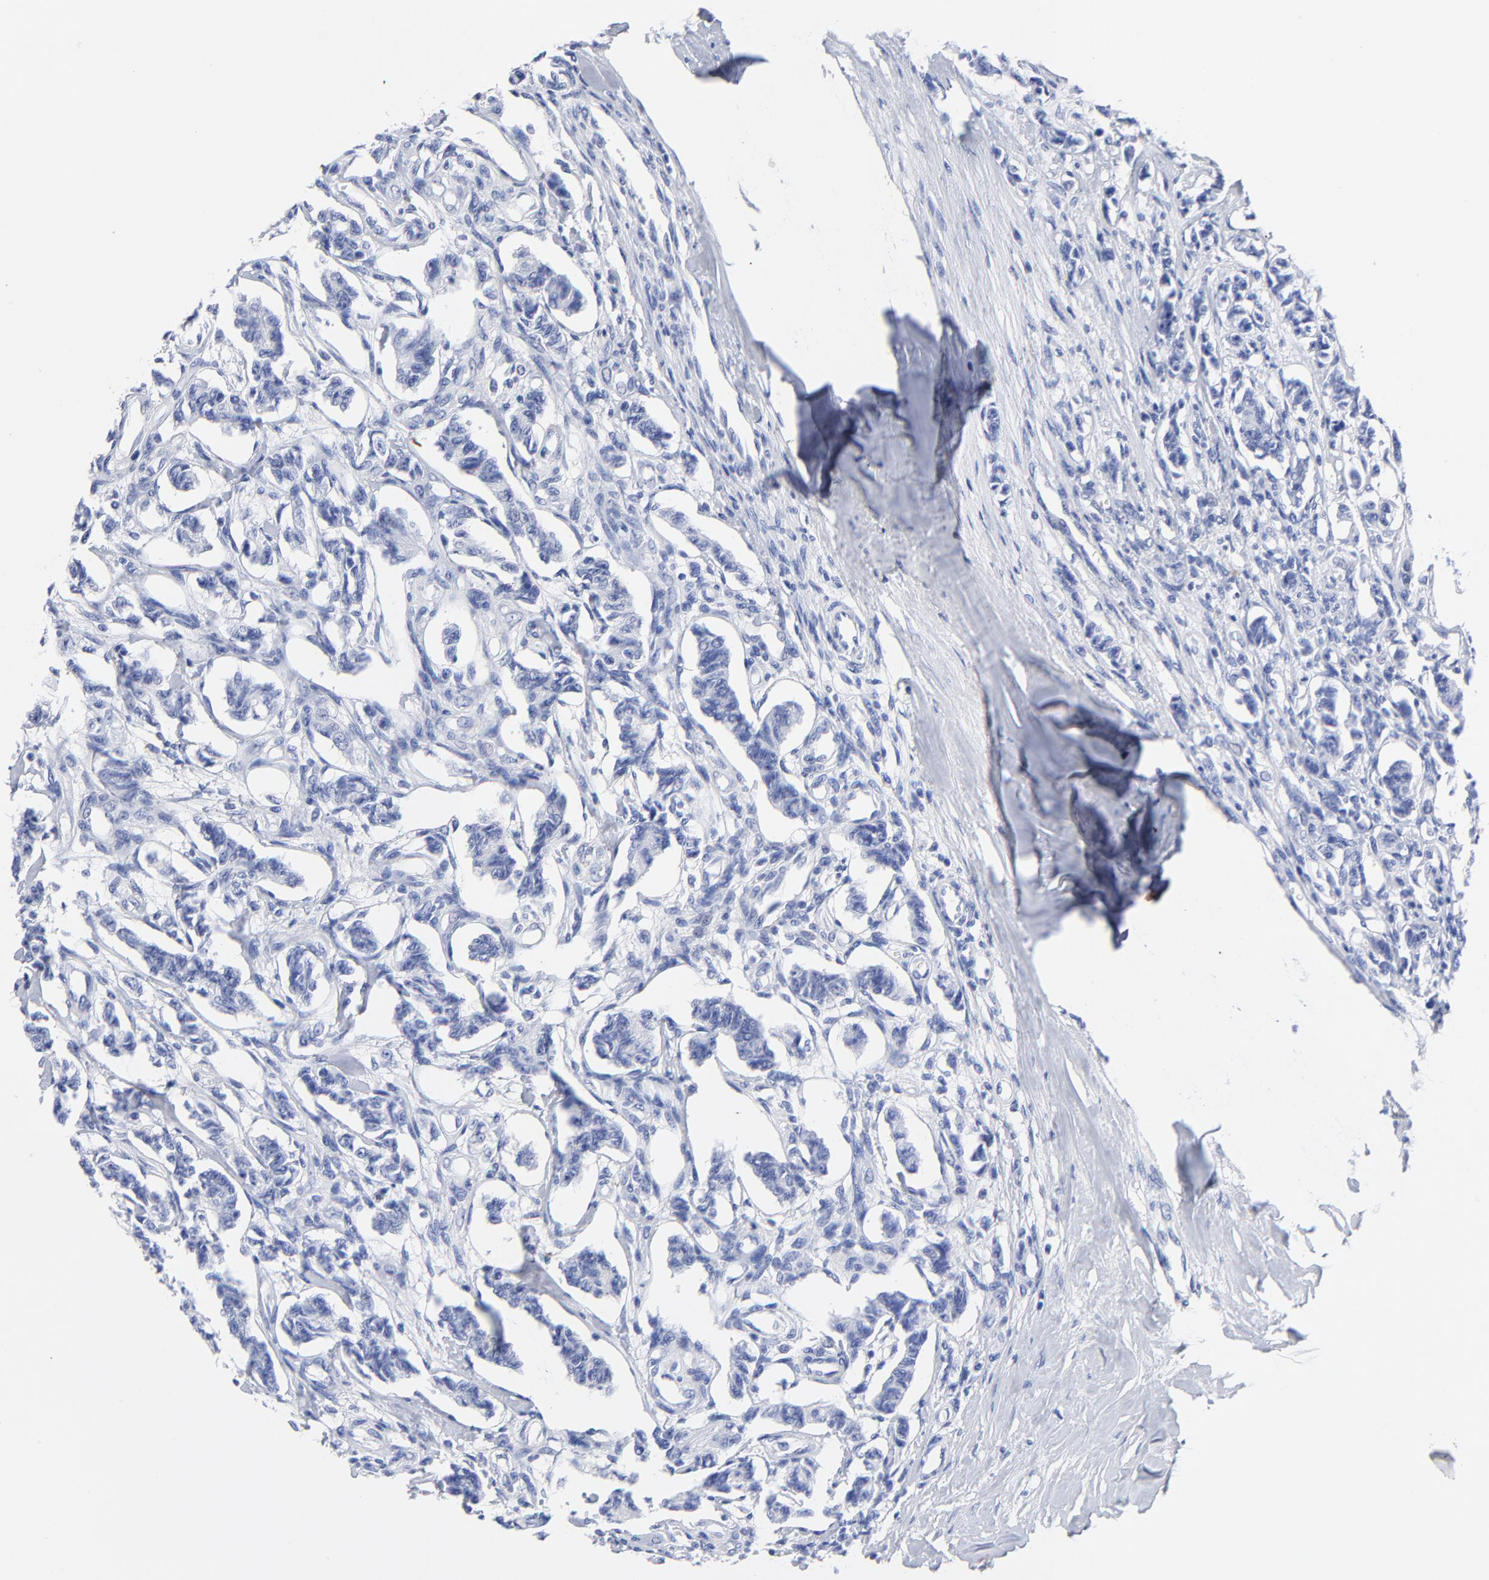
{"staining": {"intensity": "negative", "quantity": "none", "location": "none"}, "tissue": "renal cancer", "cell_type": "Tumor cells", "image_type": "cancer", "snomed": [{"axis": "morphology", "description": "Carcinoid, malignant, NOS"}, {"axis": "topography", "description": "Kidney"}], "caption": "Protein analysis of renal malignant carcinoid exhibits no significant positivity in tumor cells.", "gene": "ACY1", "patient": {"sex": "female", "age": 41}}